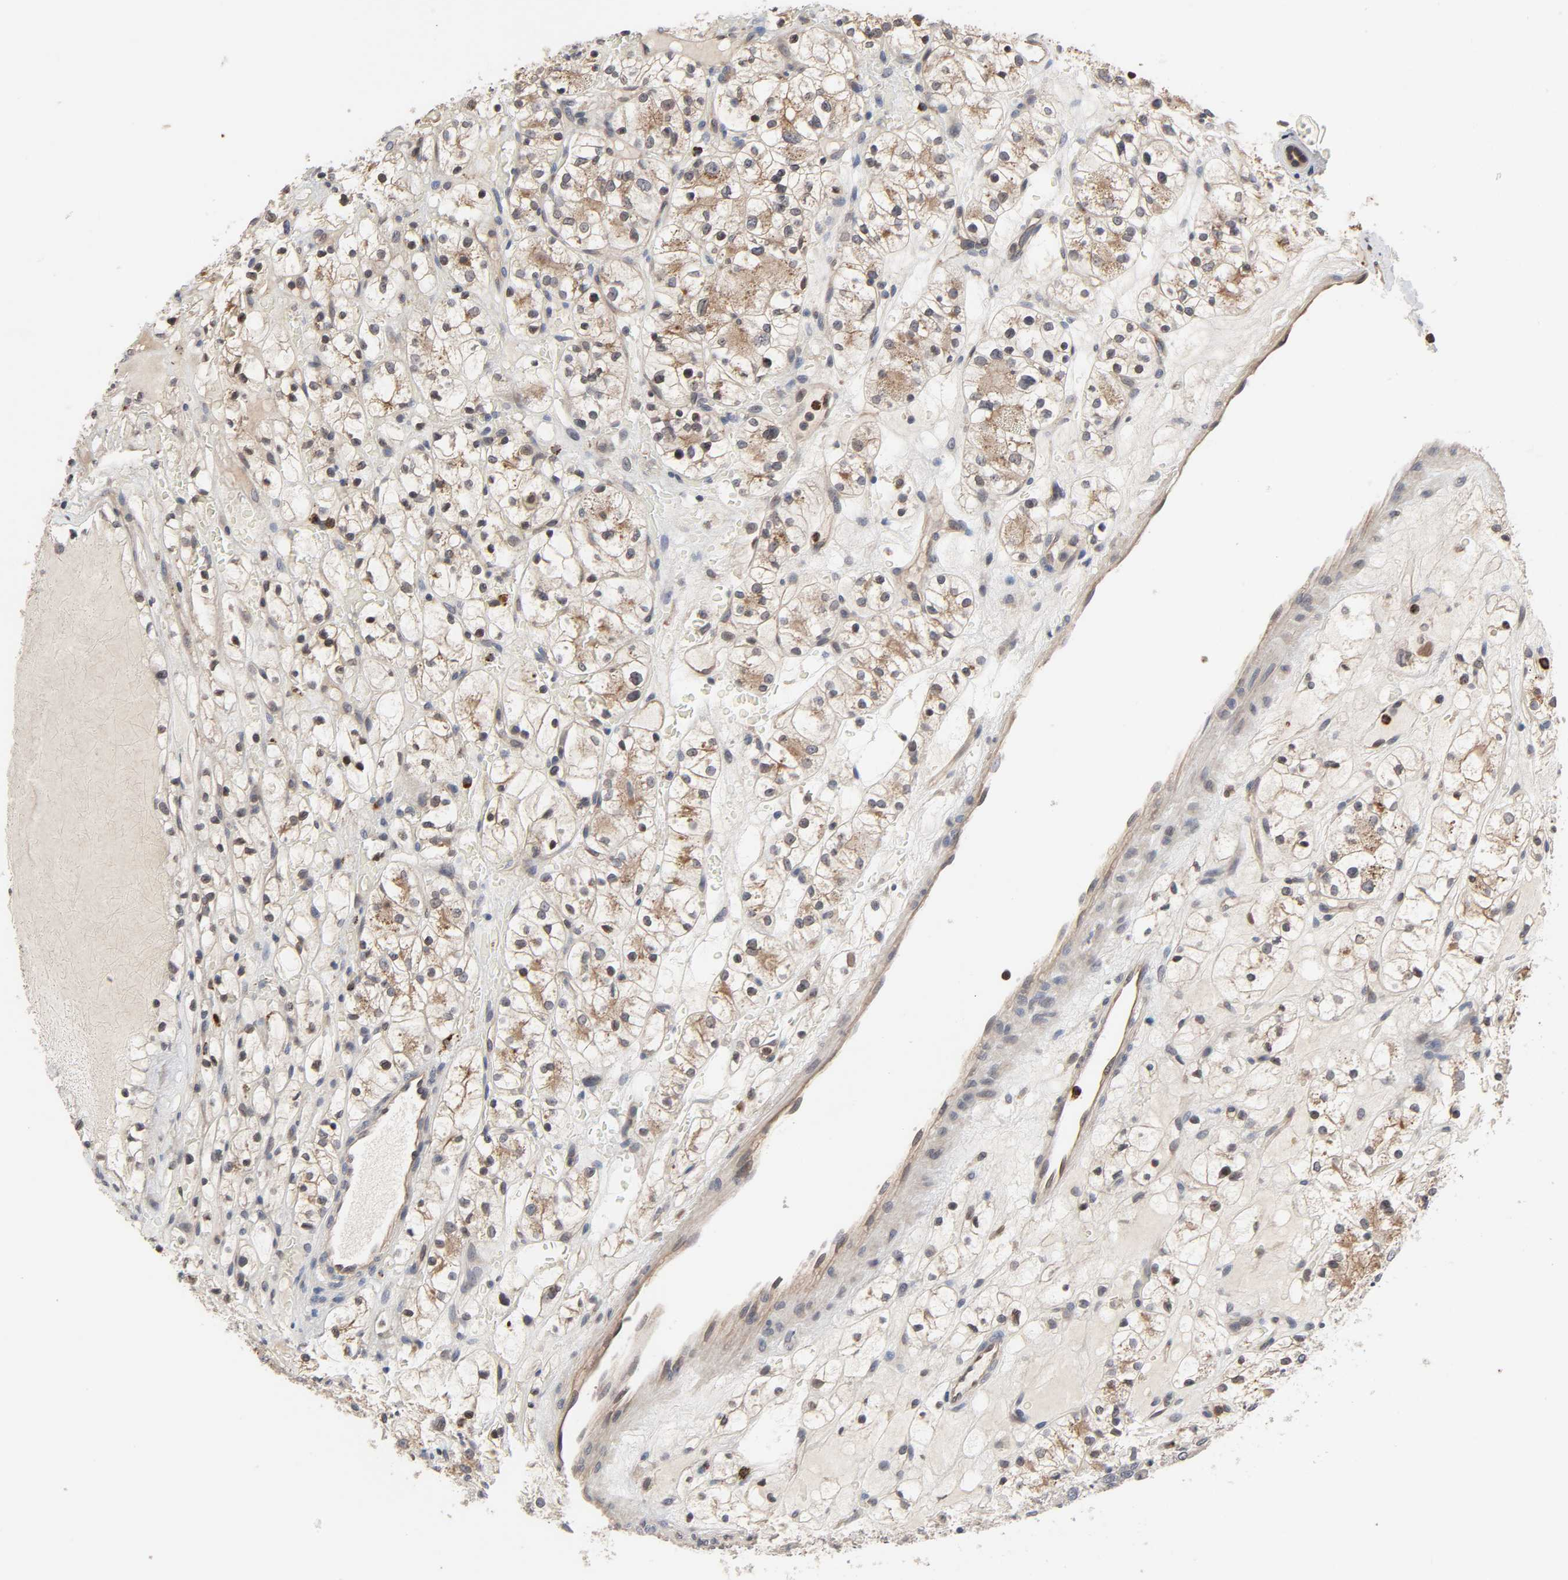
{"staining": {"intensity": "moderate", "quantity": "25%-75%", "location": "cytoplasmic/membranous"}, "tissue": "renal cancer", "cell_type": "Tumor cells", "image_type": "cancer", "snomed": [{"axis": "morphology", "description": "Adenocarcinoma, NOS"}, {"axis": "topography", "description": "Kidney"}], "caption": "Renal adenocarcinoma stained with immunohistochemistry demonstrates moderate cytoplasmic/membranous expression in about 25%-75% of tumor cells.", "gene": "CCDC175", "patient": {"sex": "female", "age": 60}}